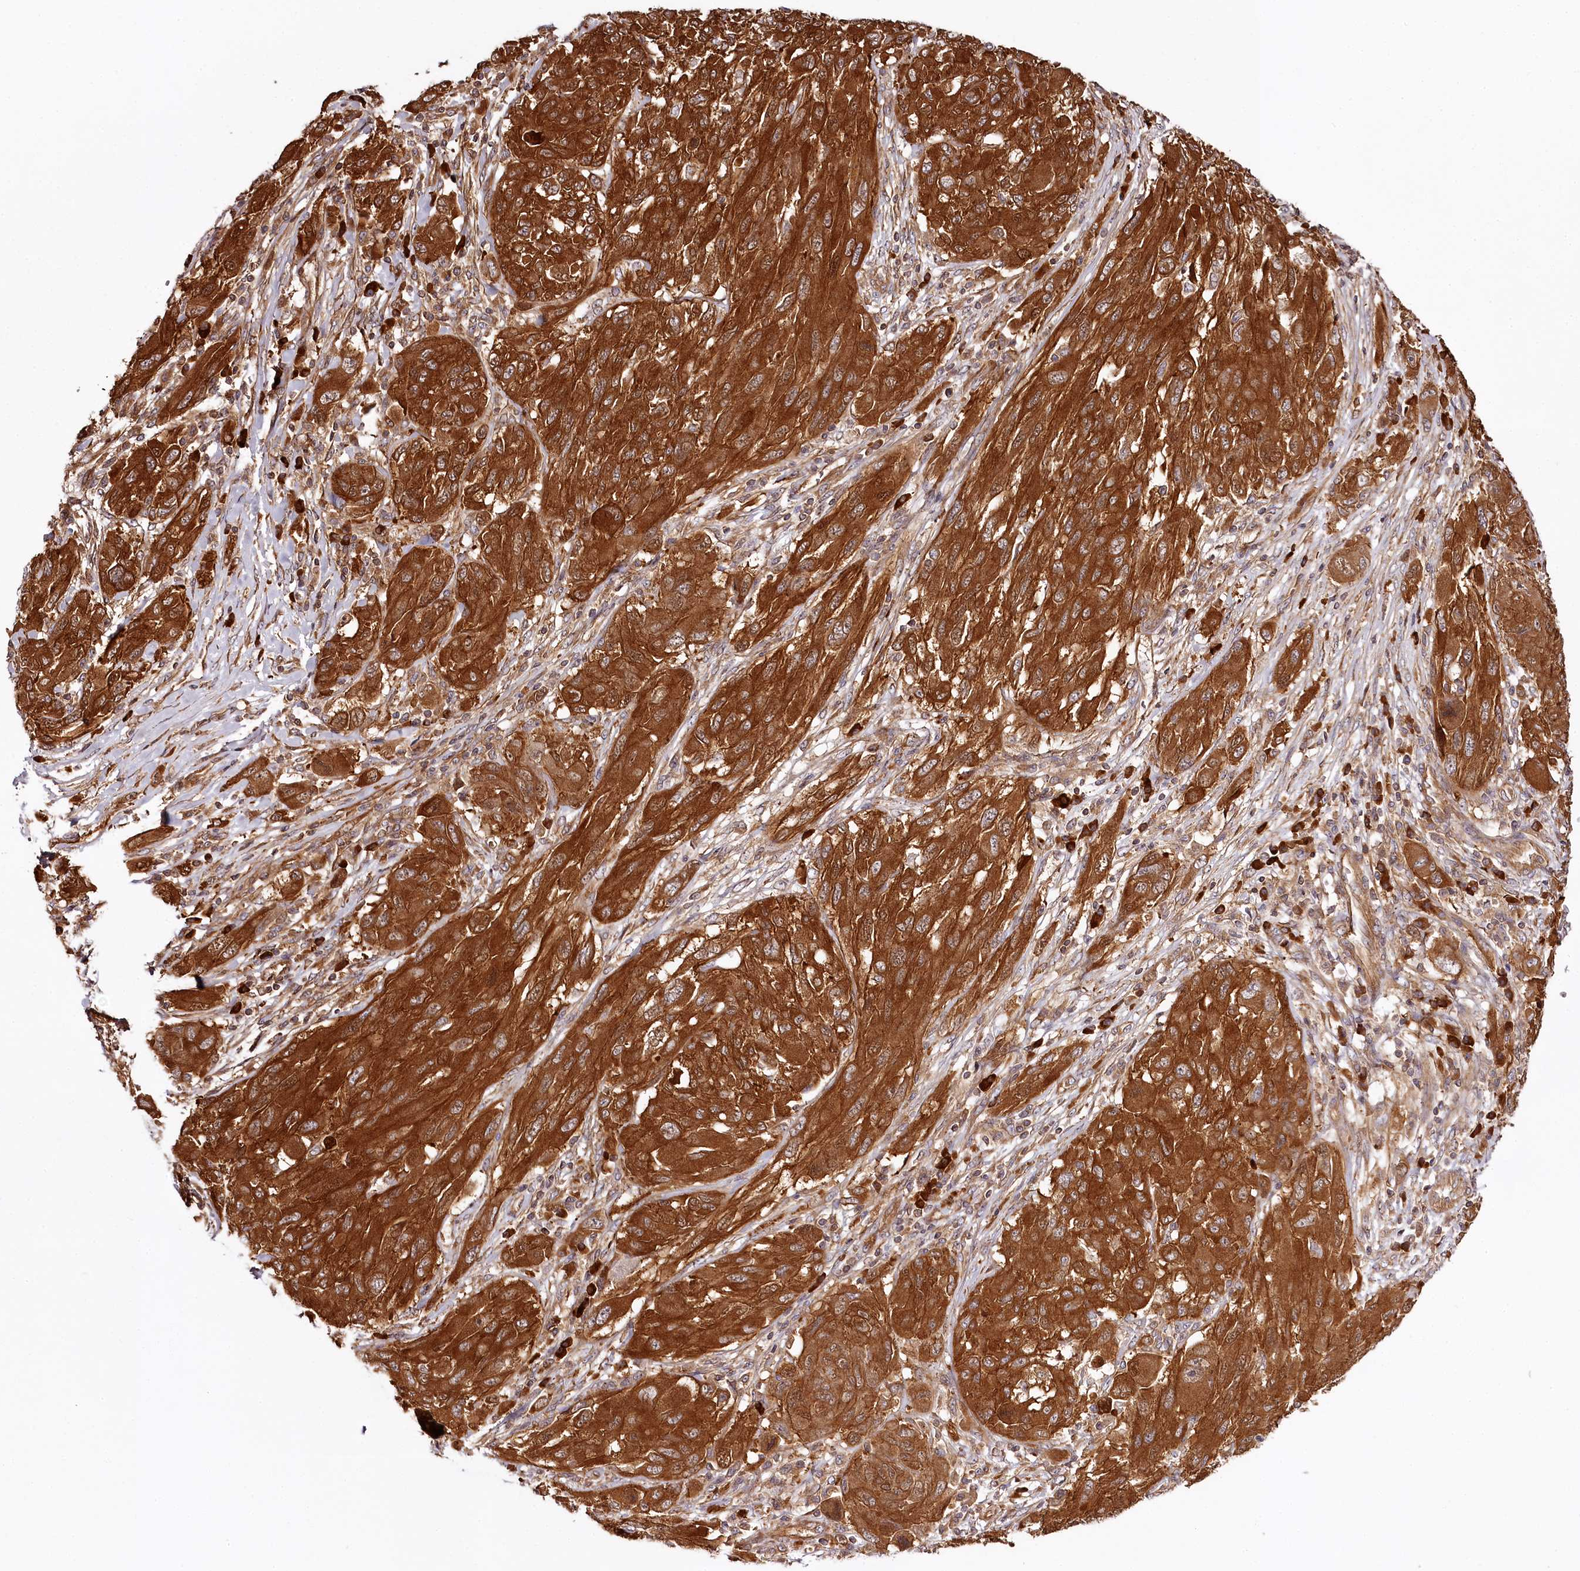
{"staining": {"intensity": "strong", "quantity": ">75%", "location": "cytoplasmic/membranous"}, "tissue": "melanoma", "cell_type": "Tumor cells", "image_type": "cancer", "snomed": [{"axis": "morphology", "description": "Malignant melanoma, NOS"}, {"axis": "topography", "description": "Skin"}], "caption": "Melanoma stained with IHC displays strong cytoplasmic/membranous expression in about >75% of tumor cells.", "gene": "TARS1", "patient": {"sex": "female", "age": 91}}